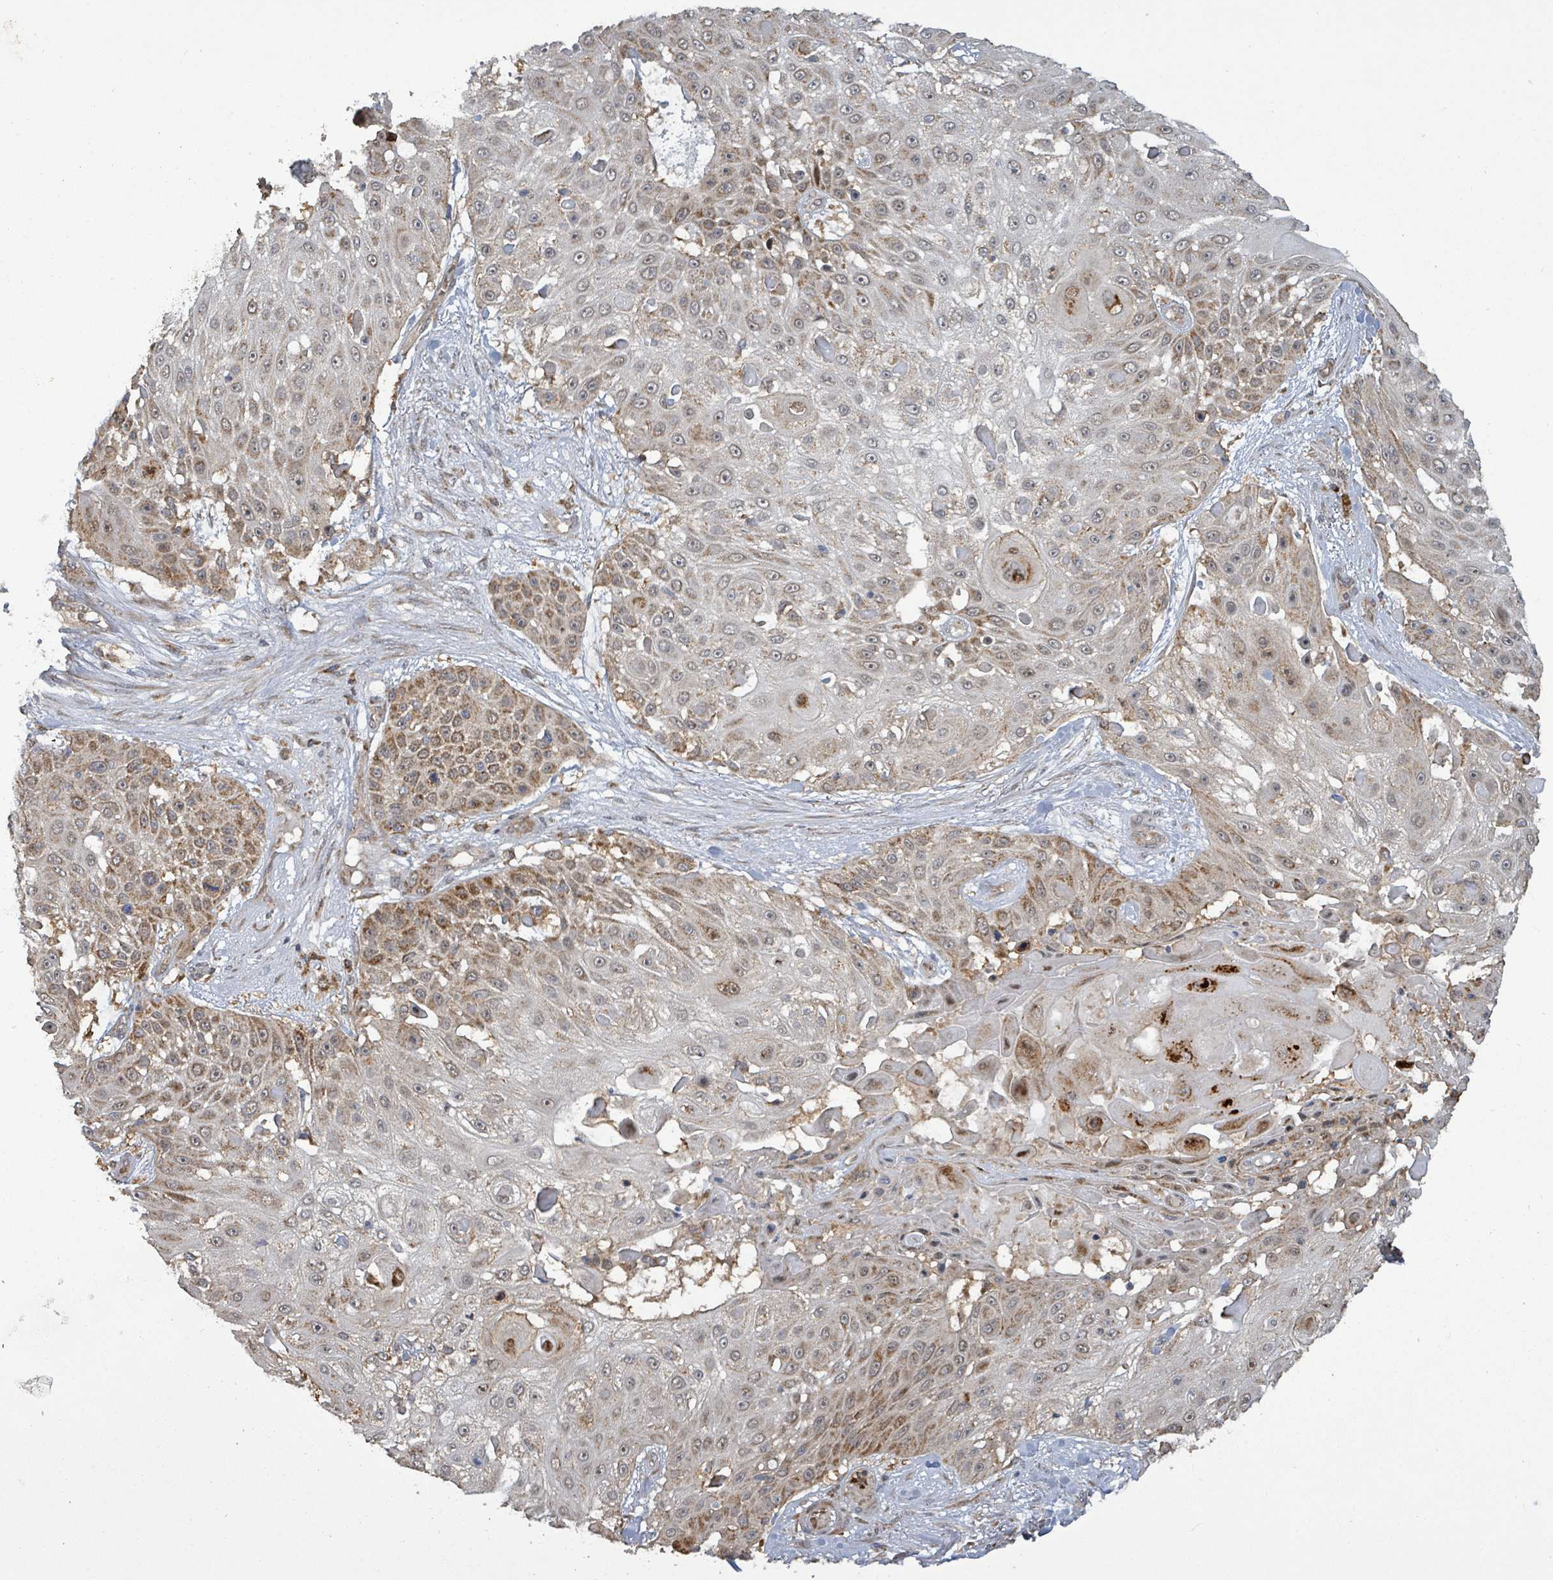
{"staining": {"intensity": "moderate", "quantity": ">75%", "location": "cytoplasmic/membranous,nuclear"}, "tissue": "skin cancer", "cell_type": "Tumor cells", "image_type": "cancer", "snomed": [{"axis": "morphology", "description": "Squamous cell carcinoma, NOS"}, {"axis": "topography", "description": "Skin"}], "caption": "The histopathology image reveals a brown stain indicating the presence of a protein in the cytoplasmic/membranous and nuclear of tumor cells in skin squamous cell carcinoma.", "gene": "COQ6", "patient": {"sex": "female", "age": 86}}